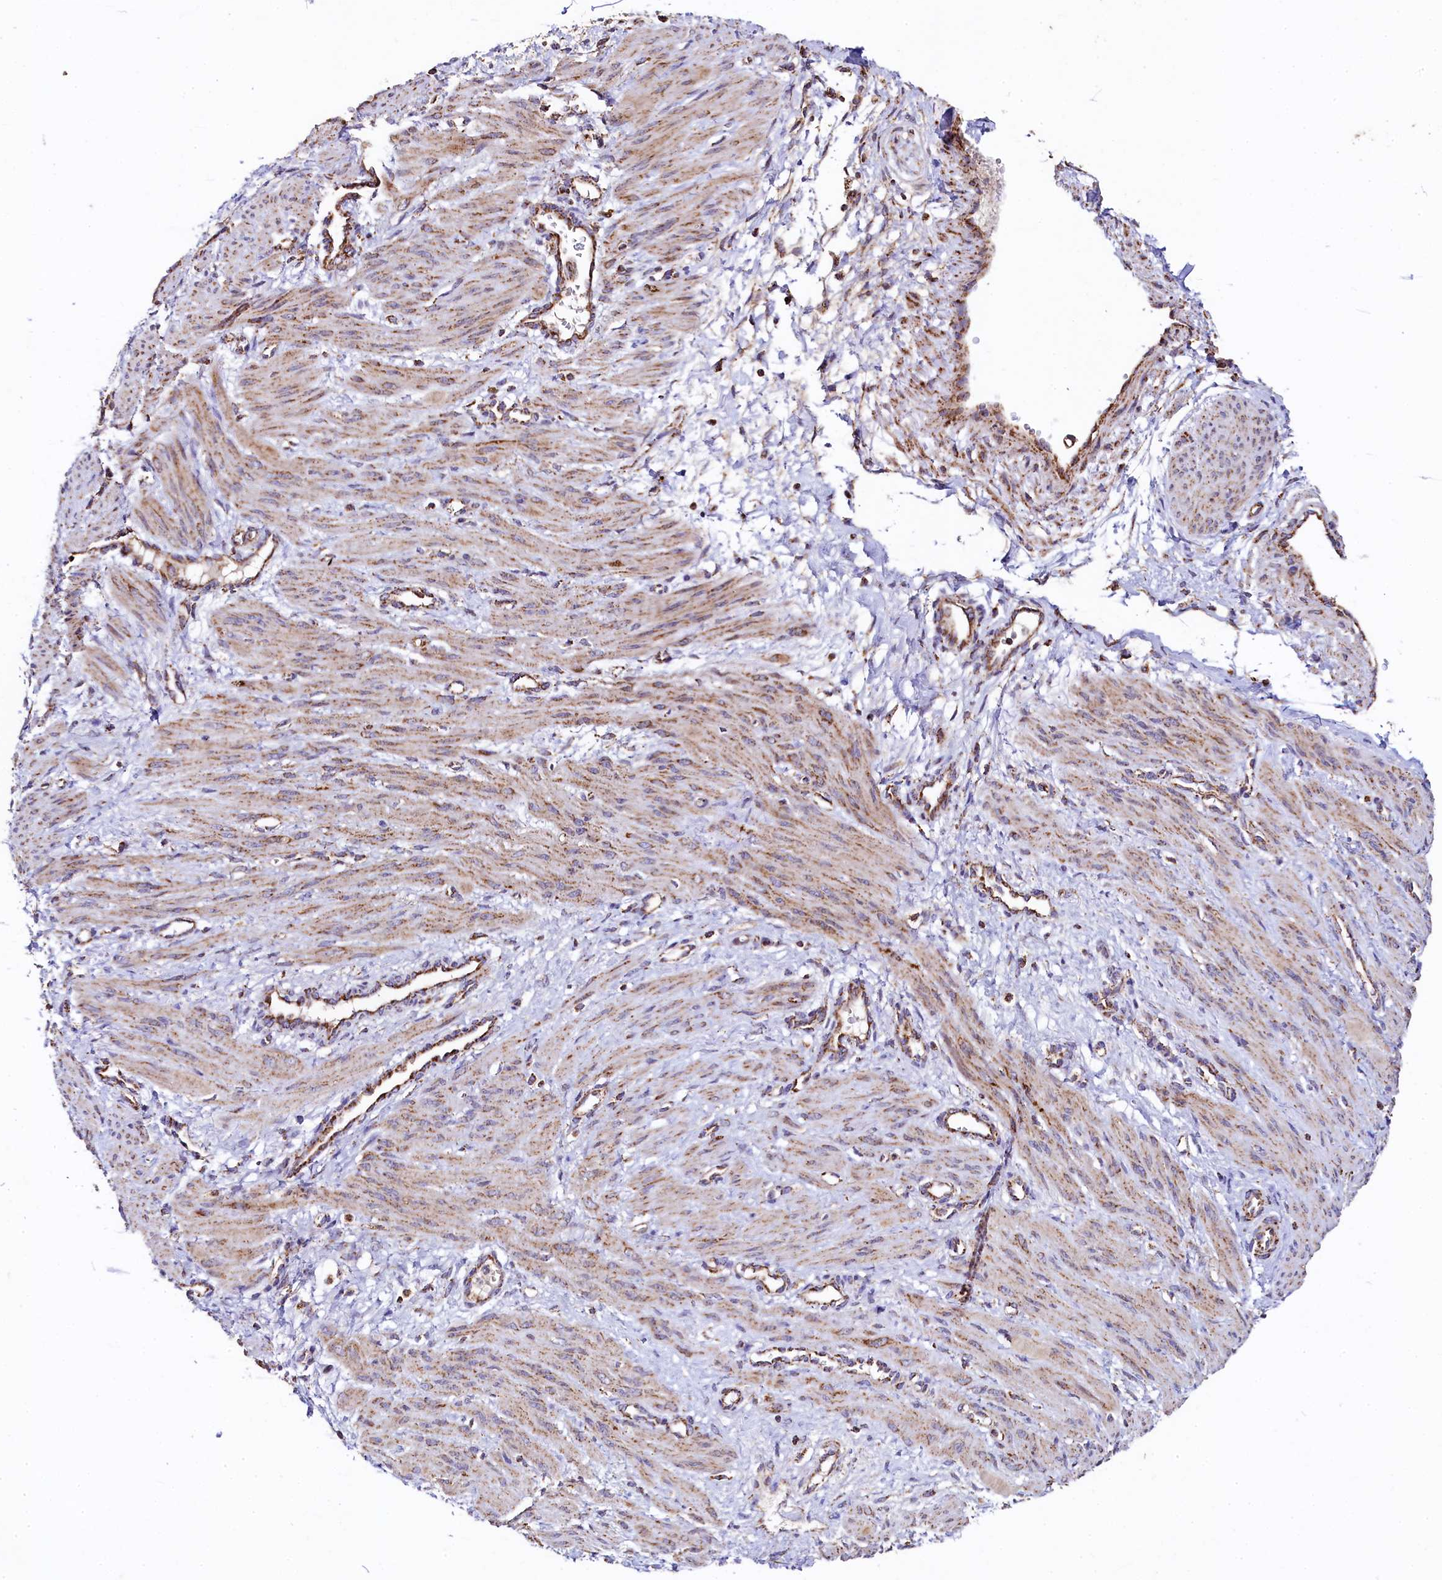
{"staining": {"intensity": "moderate", "quantity": ">75%", "location": "cytoplasmic/membranous"}, "tissue": "smooth muscle", "cell_type": "Smooth muscle cells", "image_type": "normal", "snomed": [{"axis": "morphology", "description": "Normal tissue, NOS"}, {"axis": "topography", "description": "Endometrium"}], "caption": "A brown stain labels moderate cytoplasmic/membranous expression of a protein in smooth muscle cells of unremarkable human smooth muscle. Nuclei are stained in blue.", "gene": "CLYBL", "patient": {"sex": "female", "age": 33}}